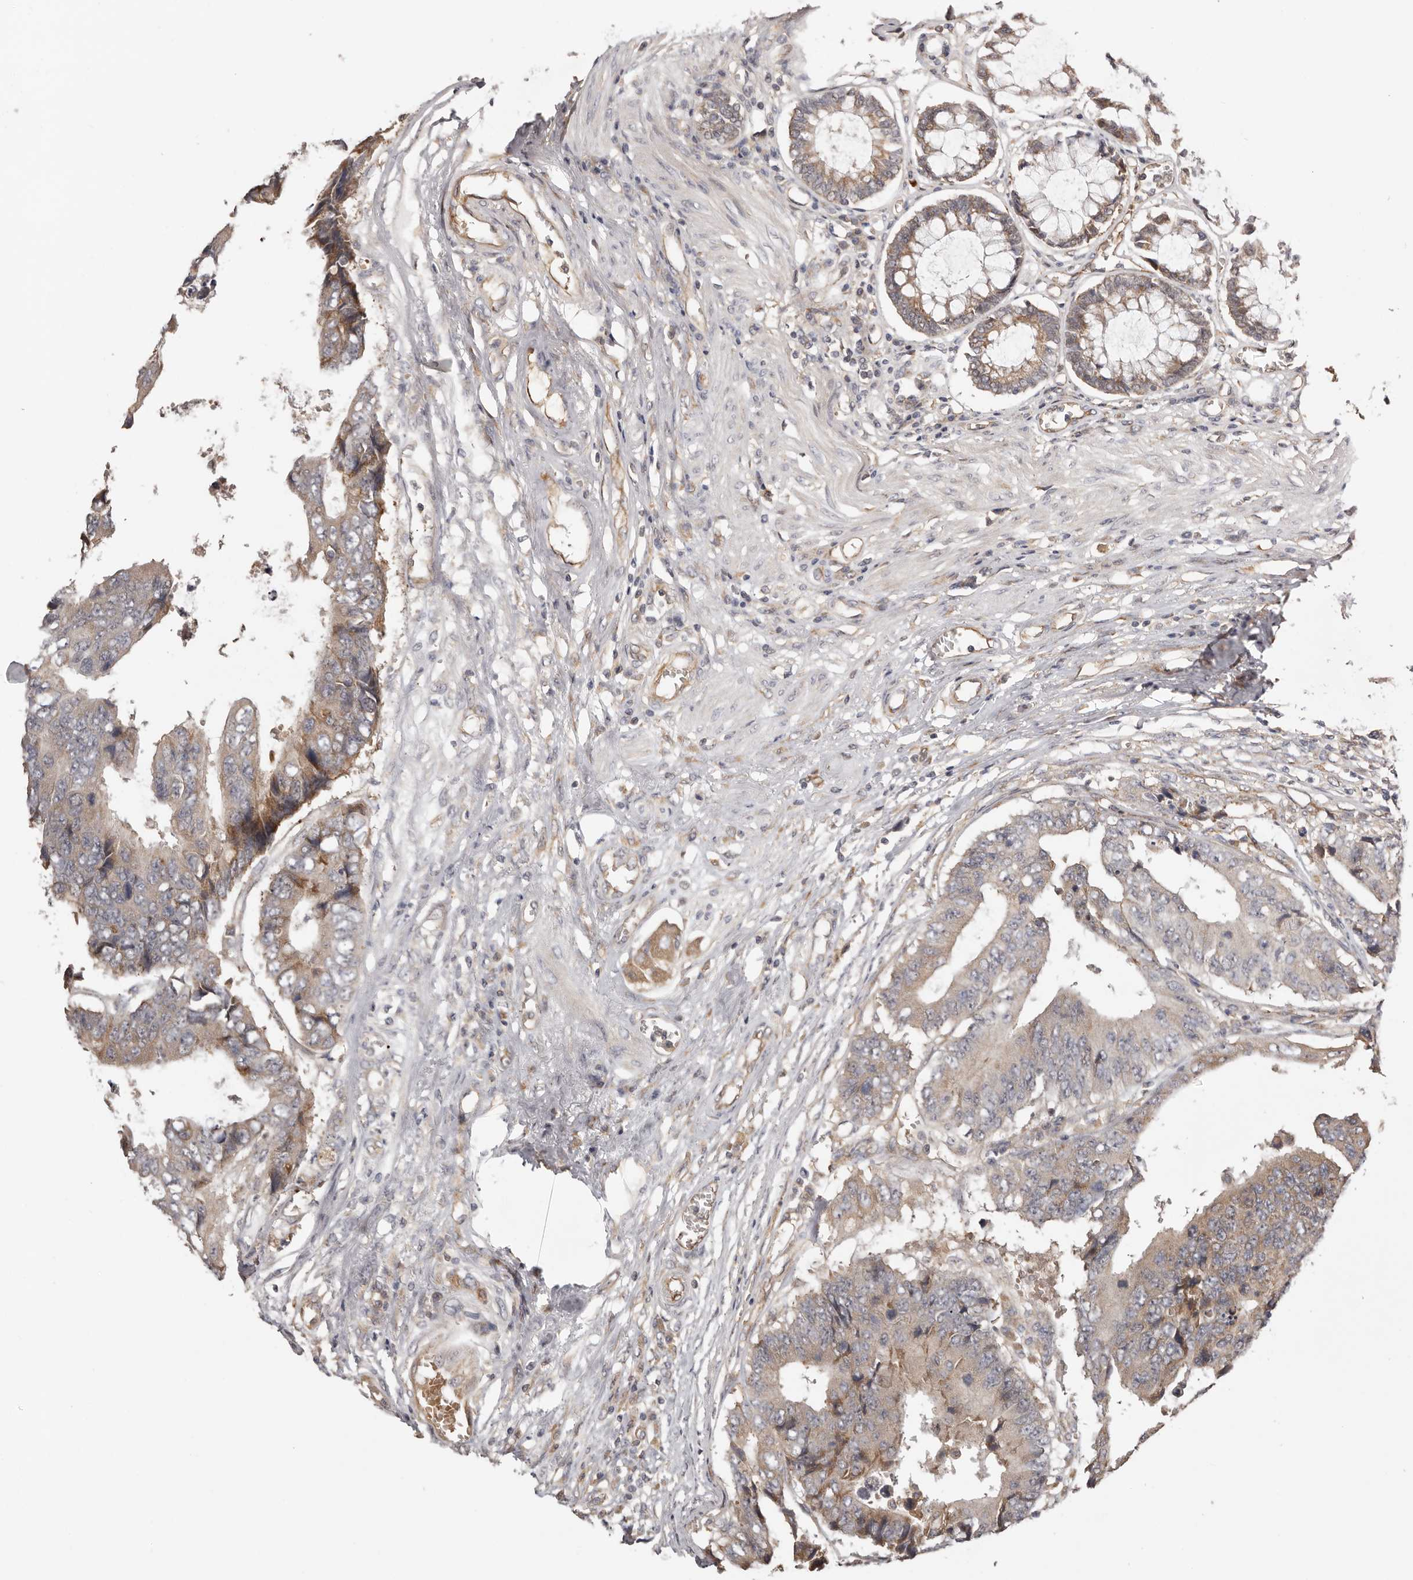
{"staining": {"intensity": "moderate", "quantity": "<25%", "location": "cytoplasmic/membranous"}, "tissue": "colorectal cancer", "cell_type": "Tumor cells", "image_type": "cancer", "snomed": [{"axis": "morphology", "description": "Adenocarcinoma, NOS"}, {"axis": "topography", "description": "Rectum"}], "caption": "Protein analysis of adenocarcinoma (colorectal) tissue shows moderate cytoplasmic/membranous expression in approximately <25% of tumor cells. (brown staining indicates protein expression, while blue staining denotes nuclei).", "gene": "UBR2", "patient": {"sex": "male", "age": 84}}